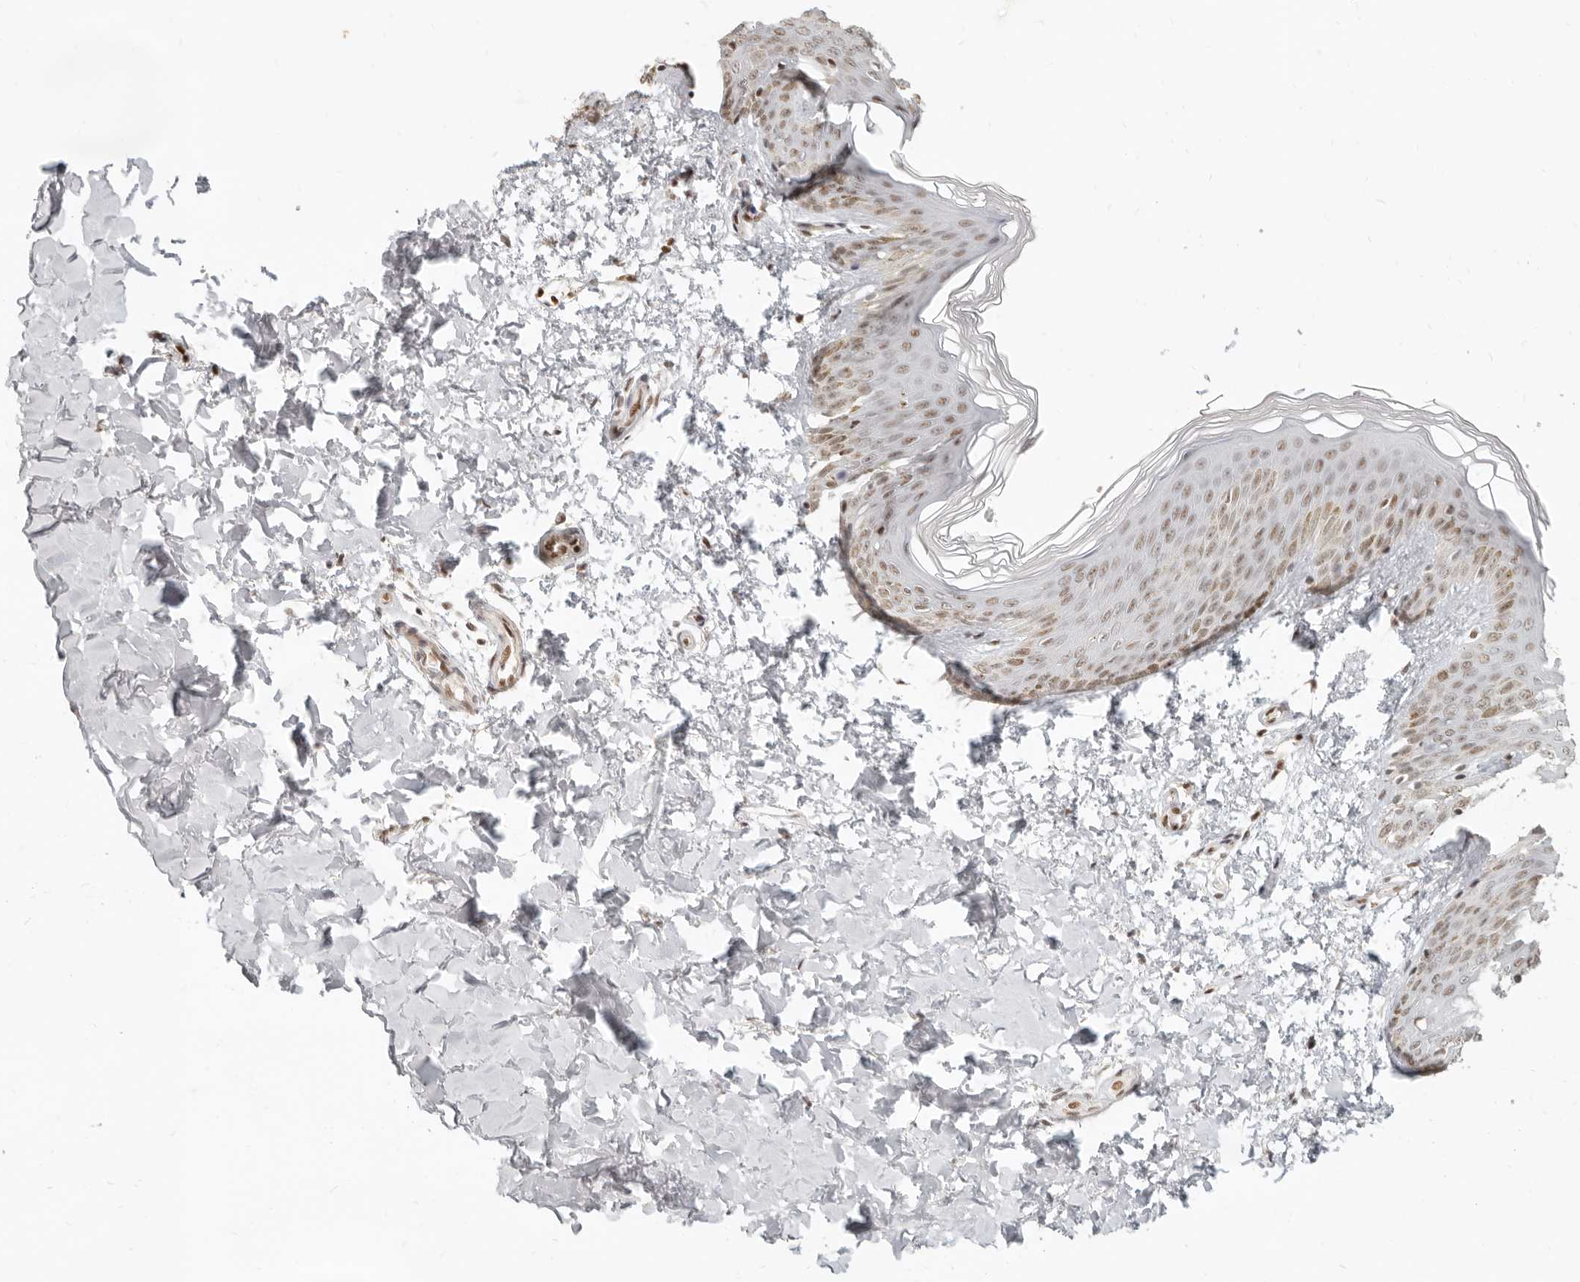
{"staining": {"intensity": "weak", "quantity": ">75%", "location": "nuclear"}, "tissue": "skin", "cell_type": "Fibroblasts", "image_type": "normal", "snomed": [{"axis": "morphology", "description": "Normal tissue, NOS"}, {"axis": "morphology", "description": "Neoplasm, benign, NOS"}, {"axis": "topography", "description": "Skin"}, {"axis": "topography", "description": "Soft tissue"}], "caption": "Immunohistochemical staining of normal human skin exhibits >75% levels of weak nuclear protein positivity in approximately >75% of fibroblasts. Nuclei are stained in blue.", "gene": "GABPA", "patient": {"sex": "male", "age": 26}}